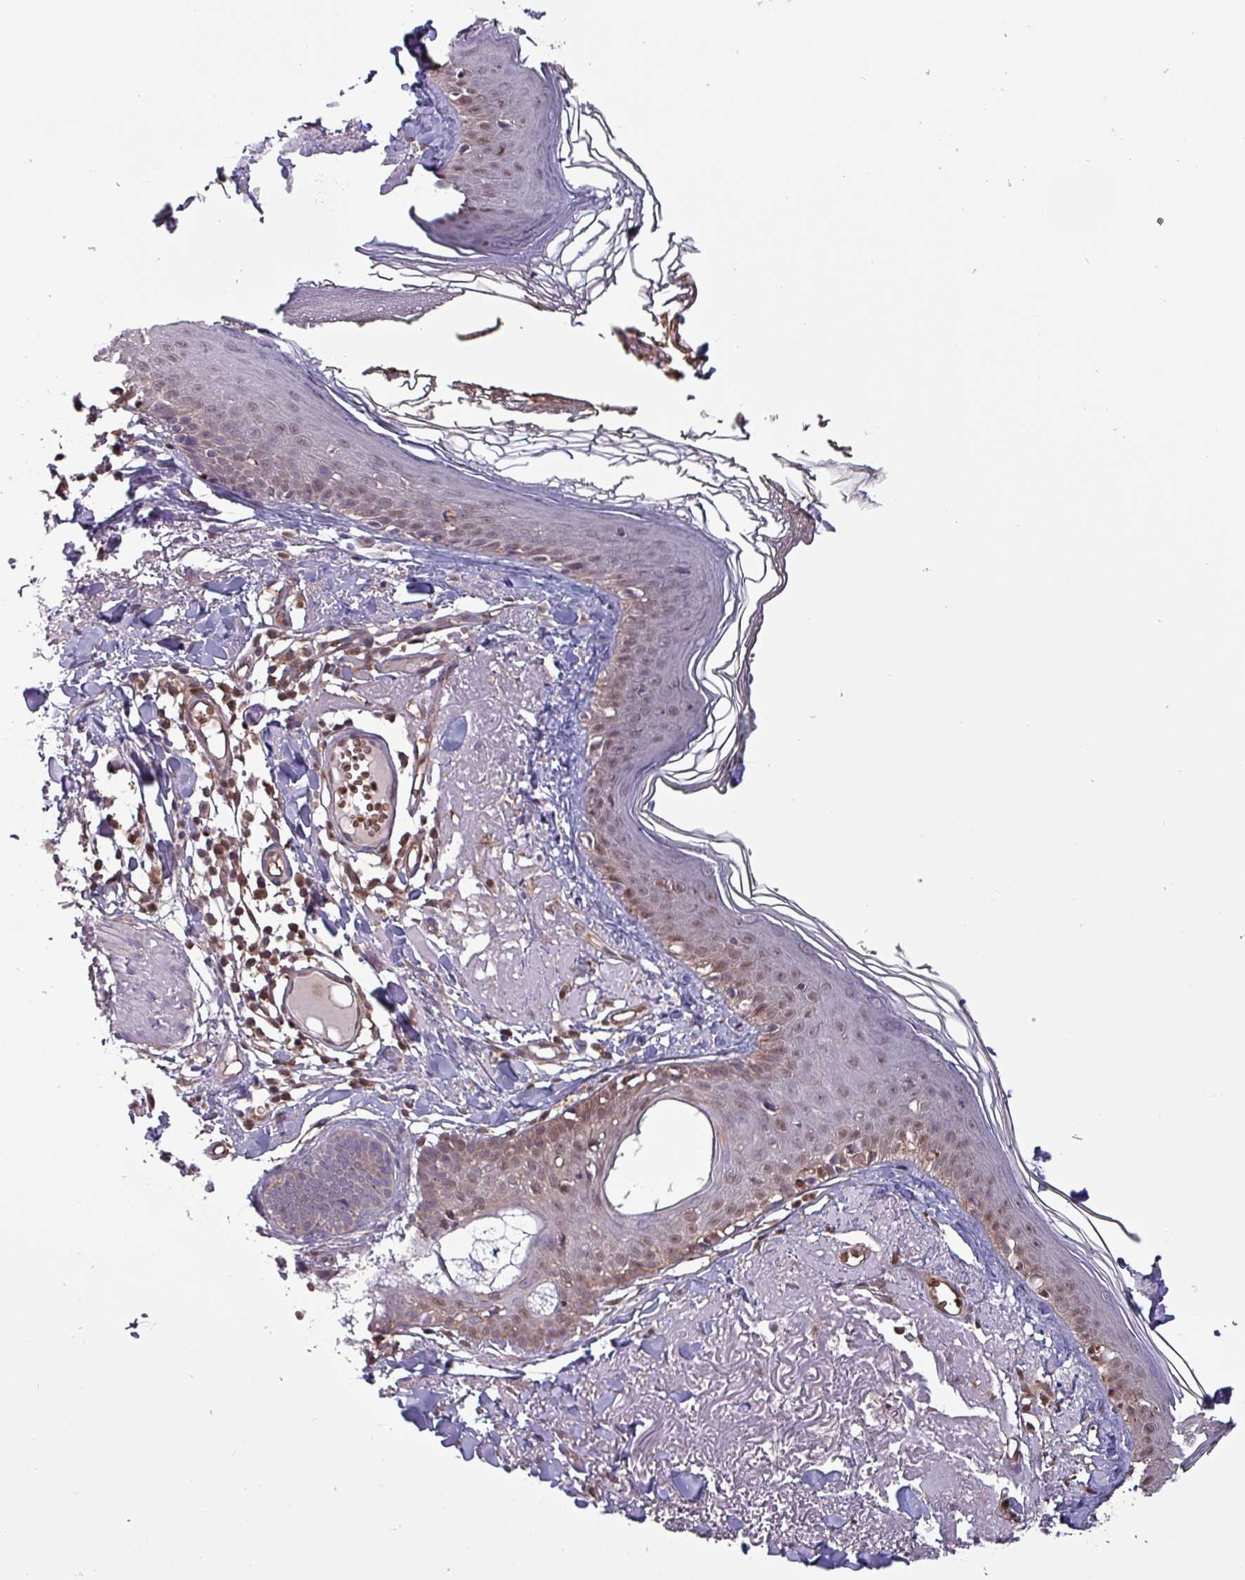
{"staining": {"intensity": "weak", "quantity": "<25%", "location": "cytoplasmic/membranous"}, "tissue": "skin", "cell_type": "Fibroblasts", "image_type": "normal", "snomed": [{"axis": "morphology", "description": "Normal tissue, NOS"}, {"axis": "morphology", "description": "Malignant melanoma, NOS"}, {"axis": "topography", "description": "Skin"}], "caption": "Micrograph shows no protein staining in fibroblasts of unremarkable skin.", "gene": "PSMB8", "patient": {"sex": "male", "age": 80}}